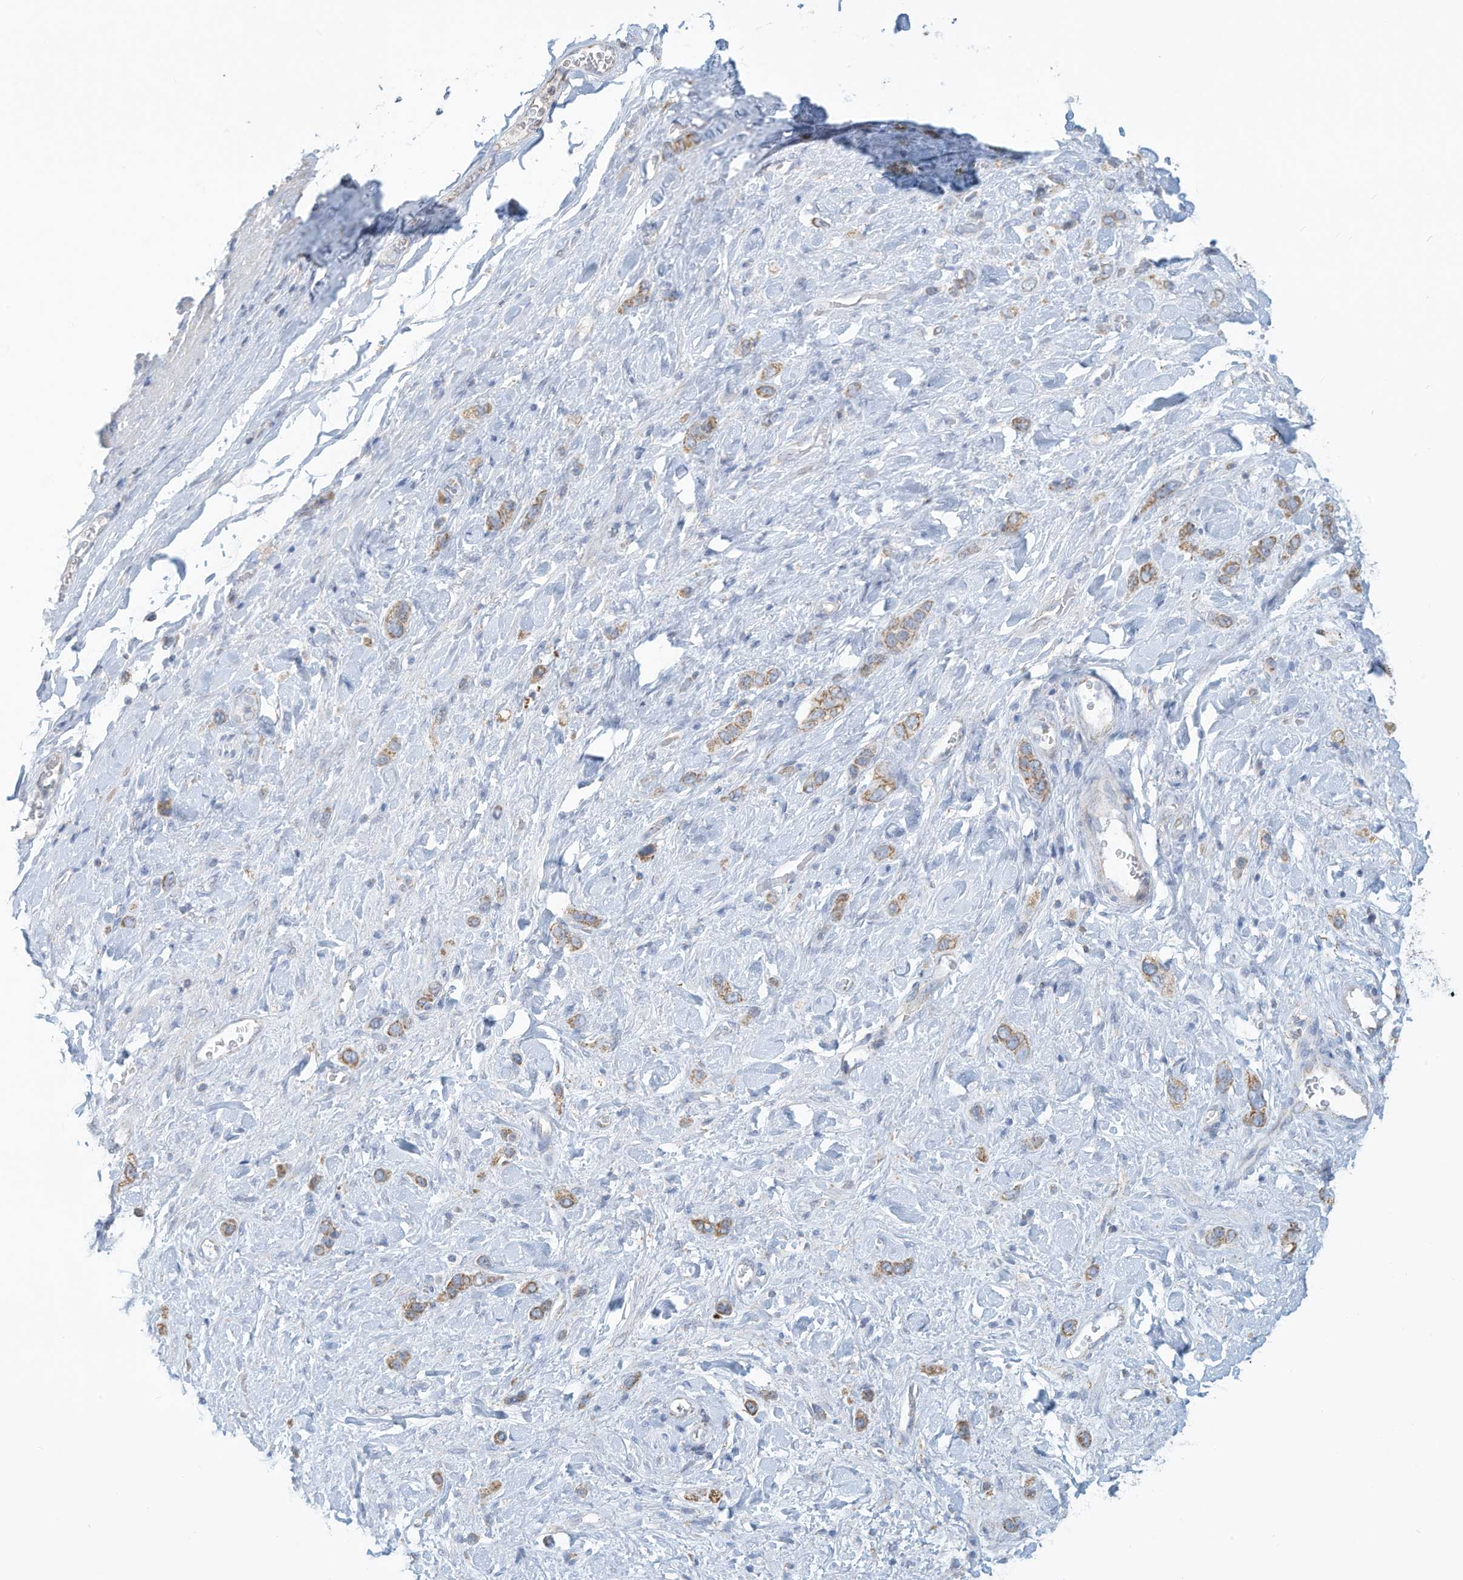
{"staining": {"intensity": "moderate", "quantity": ">75%", "location": "cytoplasmic/membranous"}, "tissue": "stomach cancer", "cell_type": "Tumor cells", "image_type": "cancer", "snomed": [{"axis": "morphology", "description": "Adenocarcinoma, NOS"}, {"axis": "topography", "description": "Stomach"}], "caption": "Adenocarcinoma (stomach) was stained to show a protein in brown. There is medium levels of moderate cytoplasmic/membranous positivity in about >75% of tumor cells. (DAB (3,3'-diaminobenzidine) = brown stain, brightfield microscopy at high magnification).", "gene": "NLN", "patient": {"sex": "female", "age": 65}}